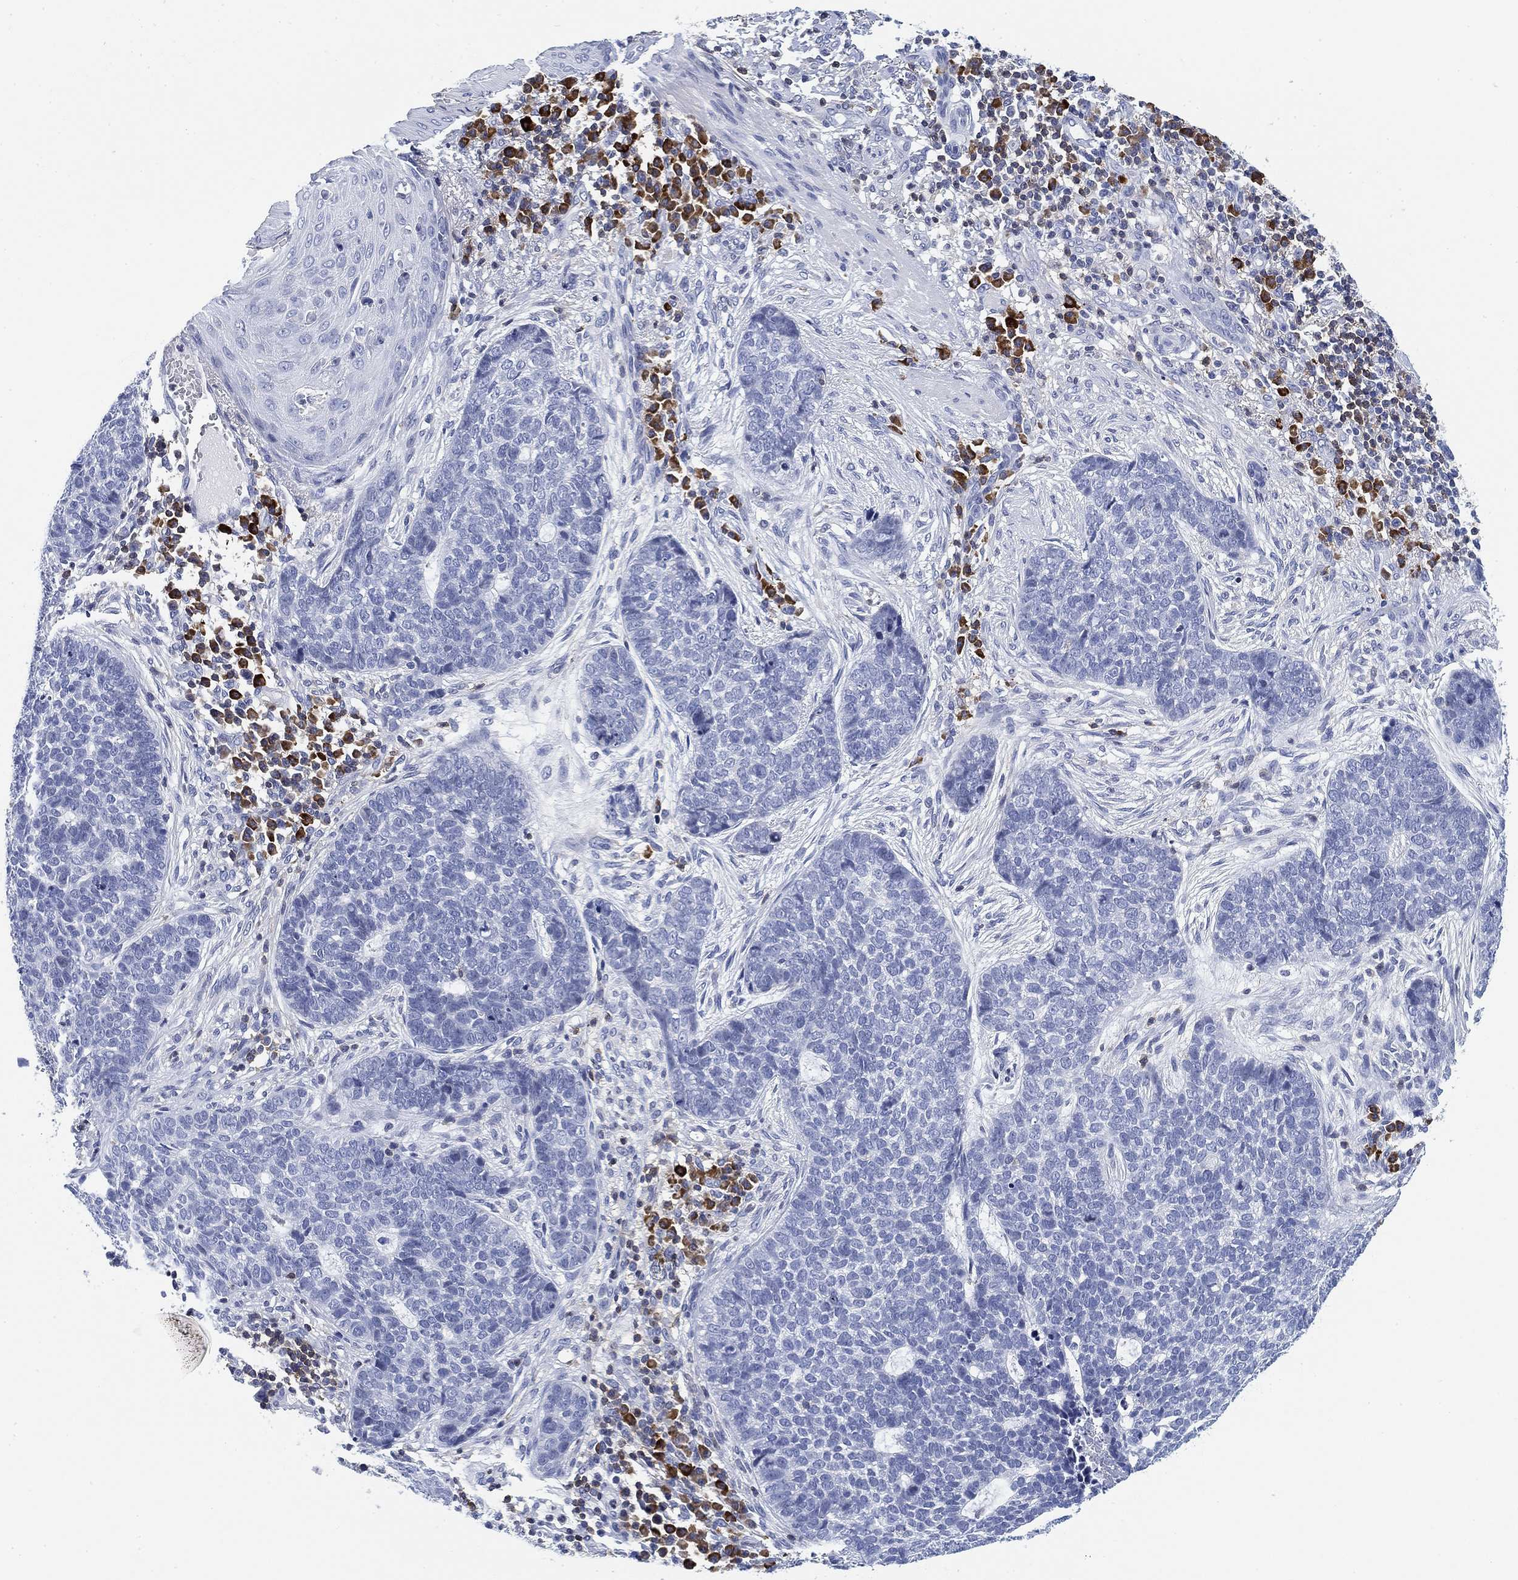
{"staining": {"intensity": "negative", "quantity": "none", "location": "none"}, "tissue": "skin cancer", "cell_type": "Tumor cells", "image_type": "cancer", "snomed": [{"axis": "morphology", "description": "Basal cell carcinoma"}, {"axis": "topography", "description": "Skin"}], "caption": "An image of skin cancer (basal cell carcinoma) stained for a protein demonstrates no brown staining in tumor cells.", "gene": "FYB1", "patient": {"sex": "female", "age": 69}}